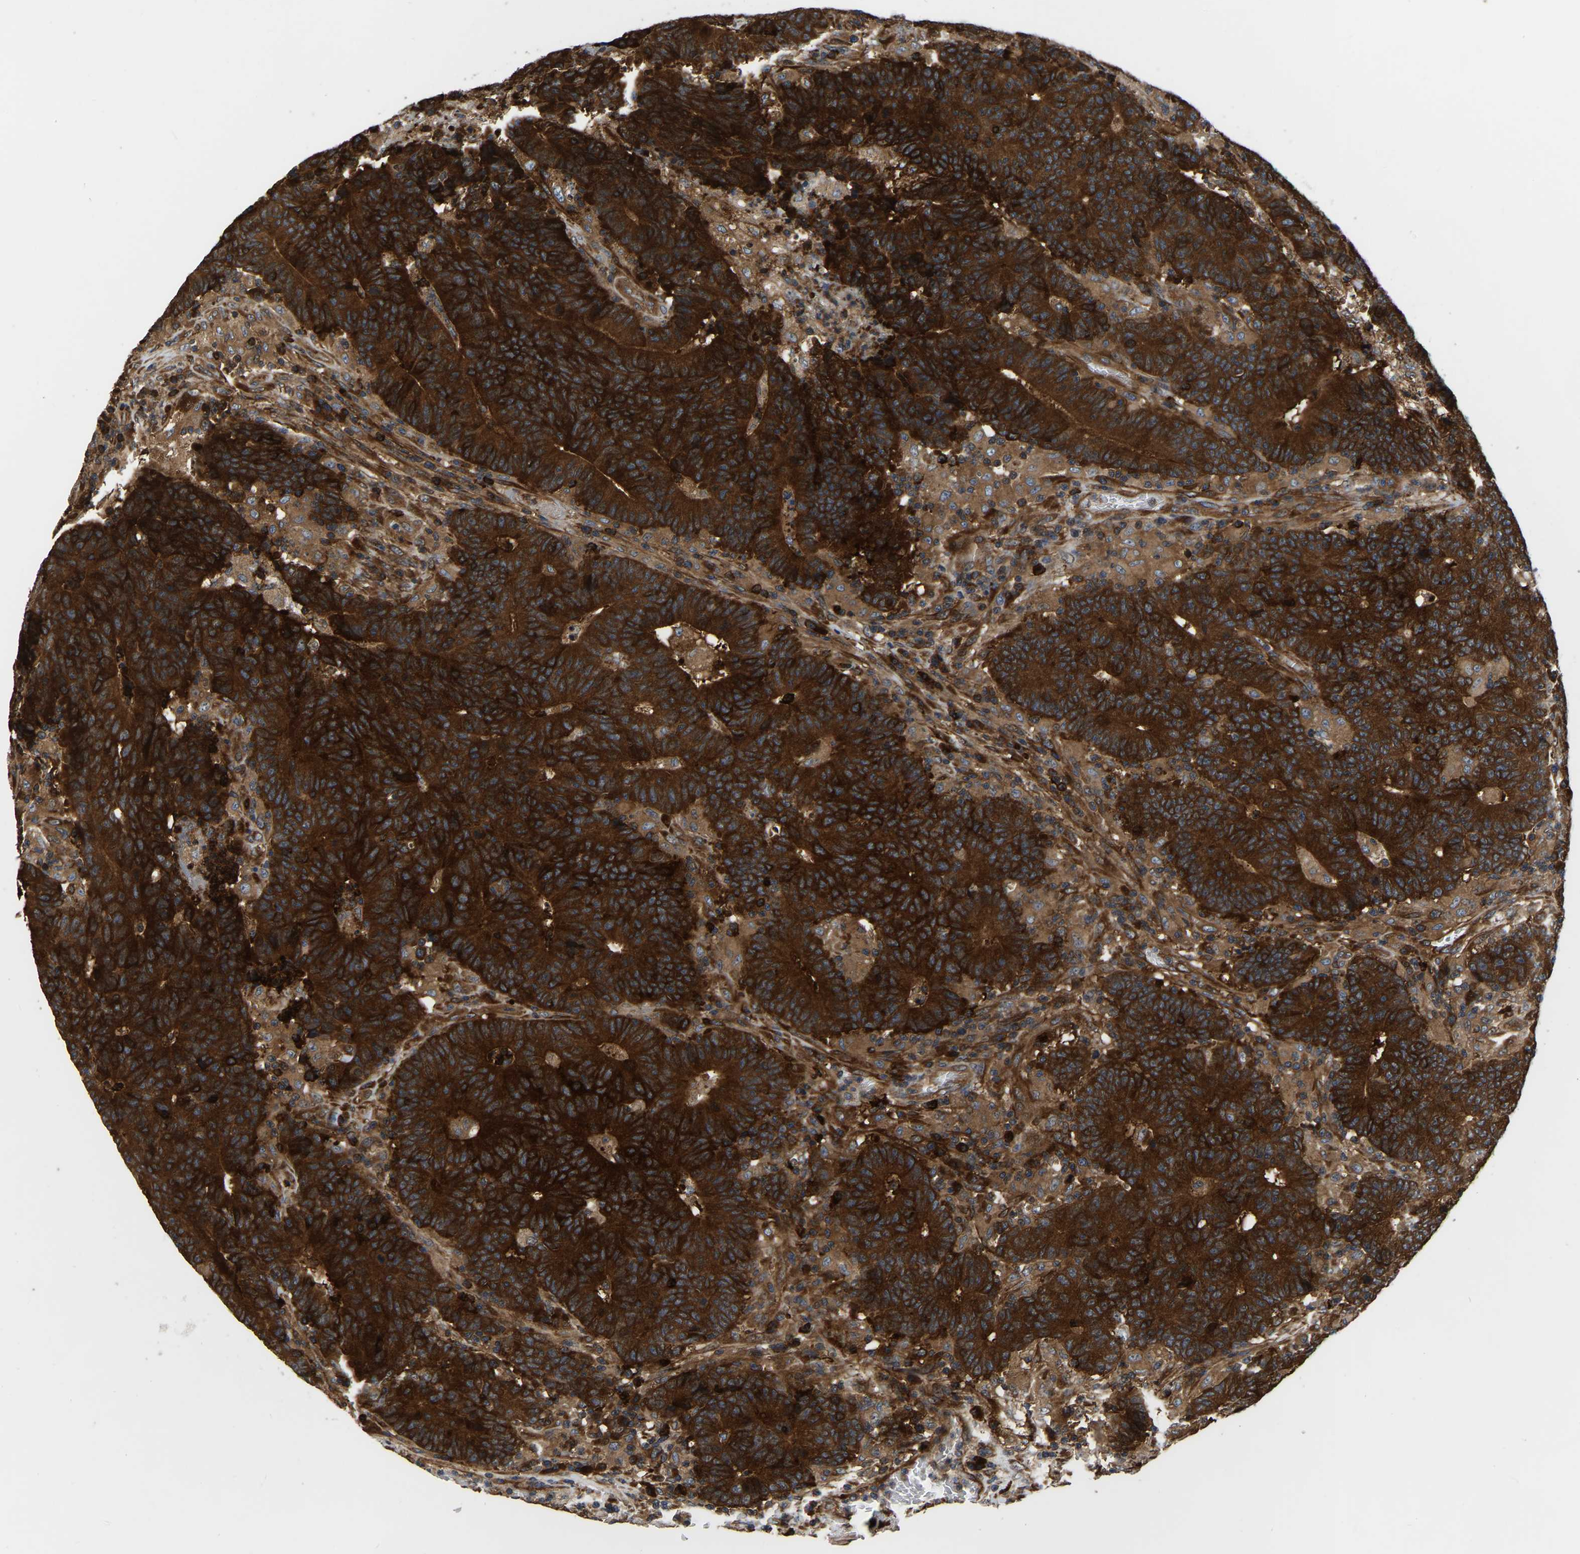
{"staining": {"intensity": "strong", "quantity": ">75%", "location": "cytoplasmic/membranous"}, "tissue": "colorectal cancer", "cell_type": "Tumor cells", "image_type": "cancer", "snomed": [{"axis": "morphology", "description": "Normal tissue, NOS"}, {"axis": "morphology", "description": "Adenocarcinoma, NOS"}, {"axis": "topography", "description": "Colon"}], "caption": "The immunohistochemical stain shows strong cytoplasmic/membranous staining in tumor cells of colorectal cancer (adenocarcinoma) tissue.", "gene": "GARS1", "patient": {"sex": "female", "age": 75}}